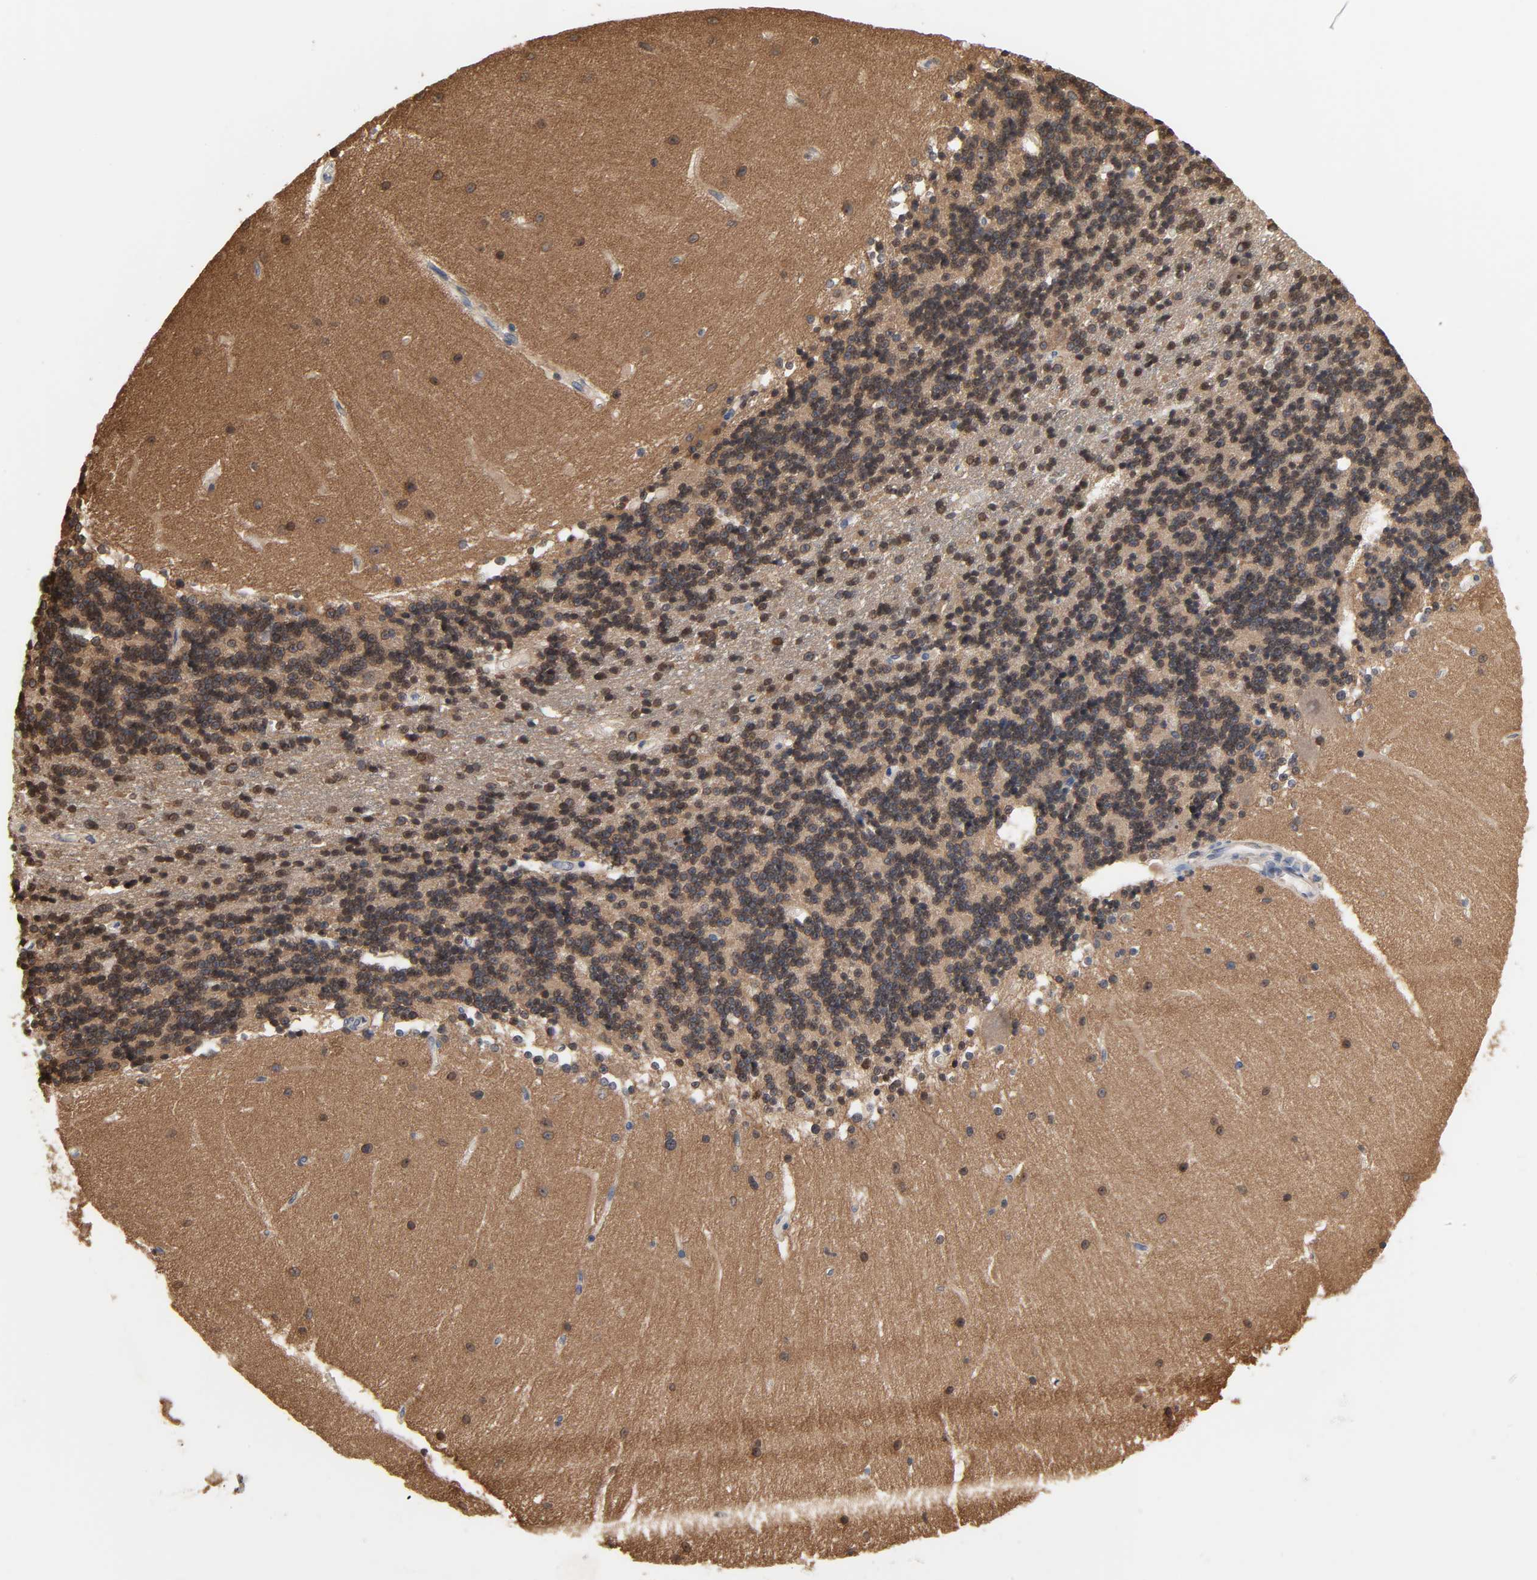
{"staining": {"intensity": "moderate", "quantity": ">75%", "location": "cytoplasmic/membranous,nuclear"}, "tissue": "cerebellum", "cell_type": "Cells in granular layer", "image_type": "normal", "snomed": [{"axis": "morphology", "description": "Normal tissue, NOS"}, {"axis": "topography", "description": "Cerebellum"}], "caption": "Moderate cytoplasmic/membranous,nuclear protein expression is identified in approximately >75% of cells in granular layer in cerebellum. The staining was performed using DAB, with brown indicating positive protein expression. Nuclei are stained blue with hematoxylin.", "gene": "DDX10", "patient": {"sex": "female", "age": 54}}